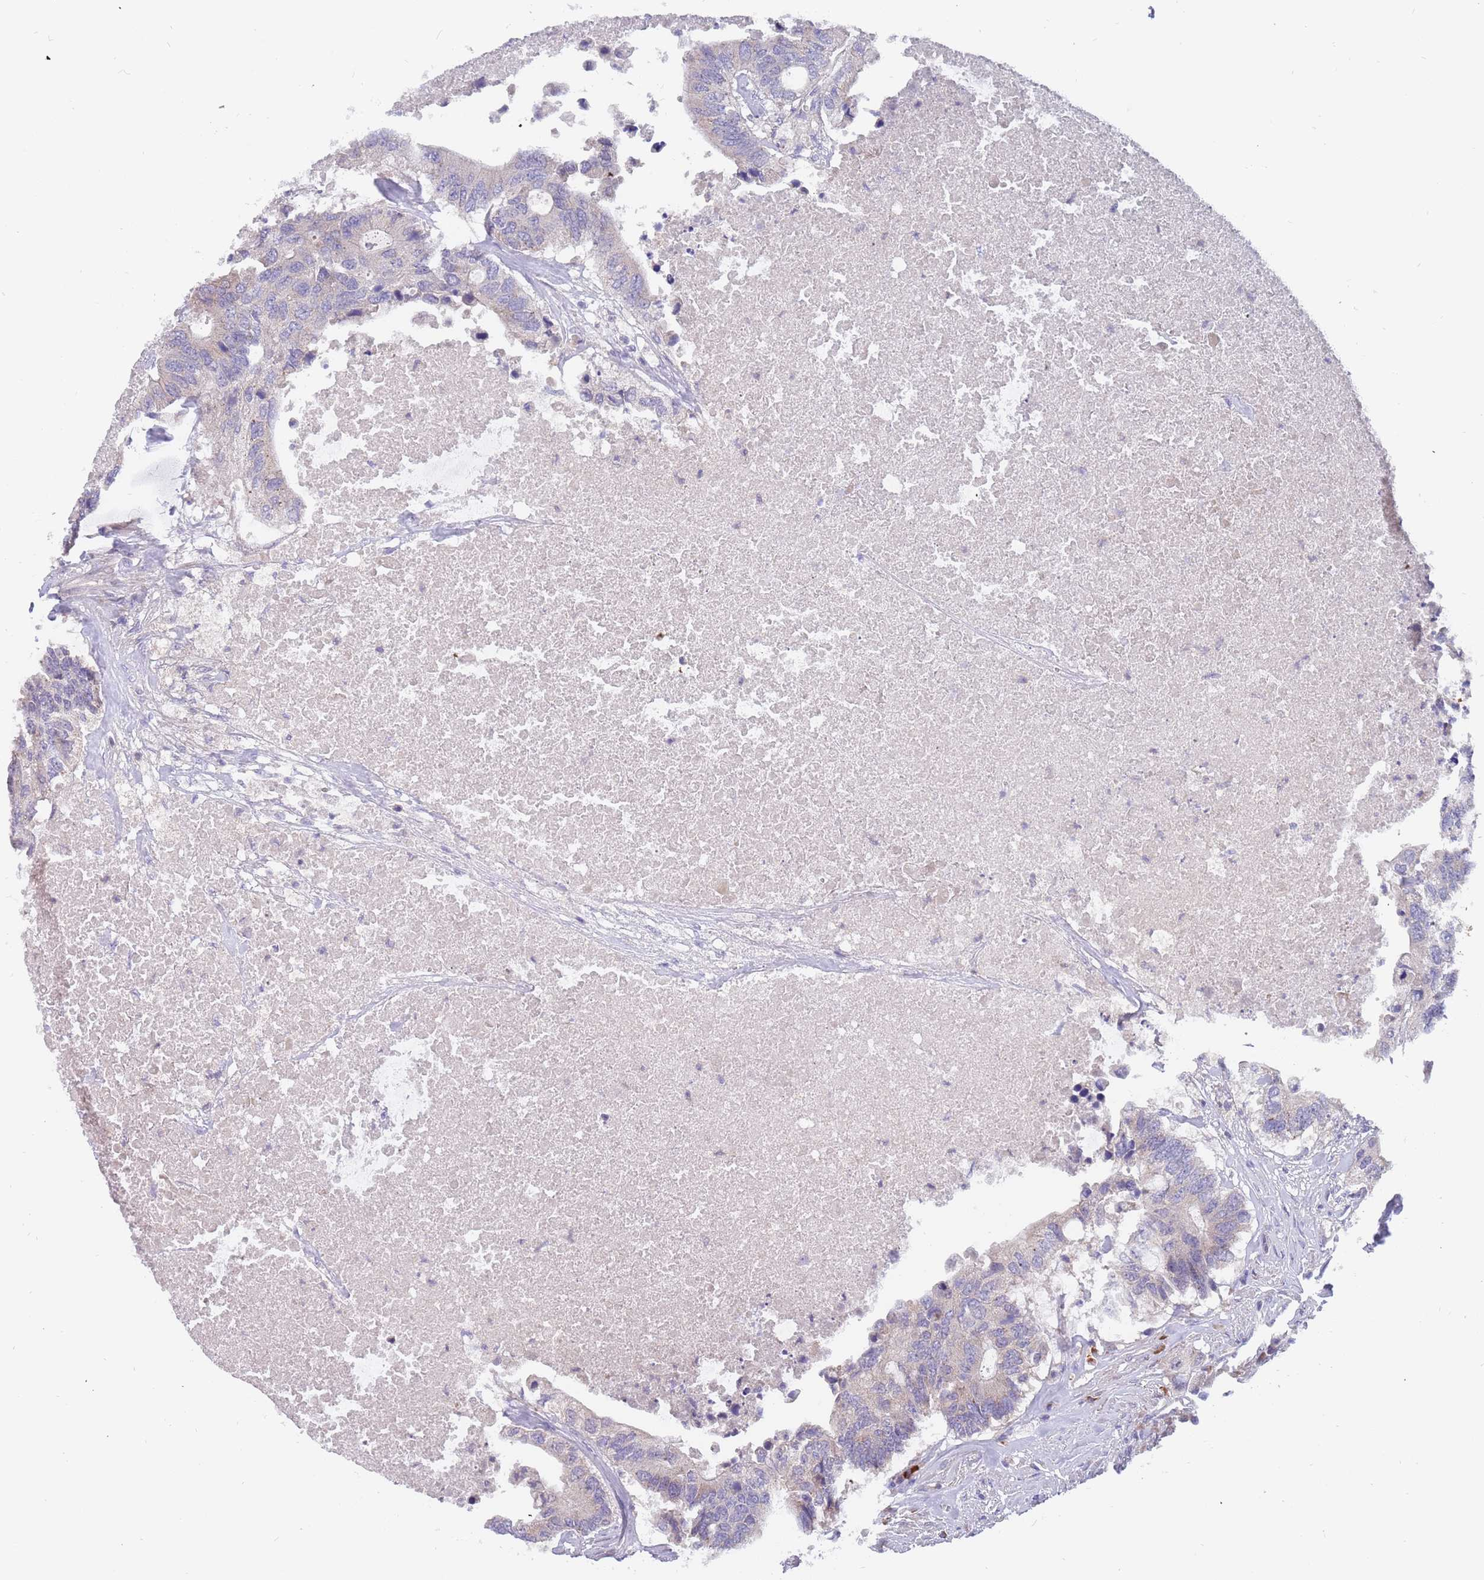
{"staining": {"intensity": "negative", "quantity": "none", "location": "none"}, "tissue": "colorectal cancer", "cell_type": "Tumor cells", "image_type": "cancer", "snomed": [{"axis": "morphology", "description": "Adenocarcinoma, NOS"}, {"axis": "topography", "description": "Colon"}], "caption": "This is an immunohistochemistry histopathology image of human colorectal cancer. There is no expression in tumor cells.", "gene": "ZNF746", "patient": {"sex": "male", "age": 71}}